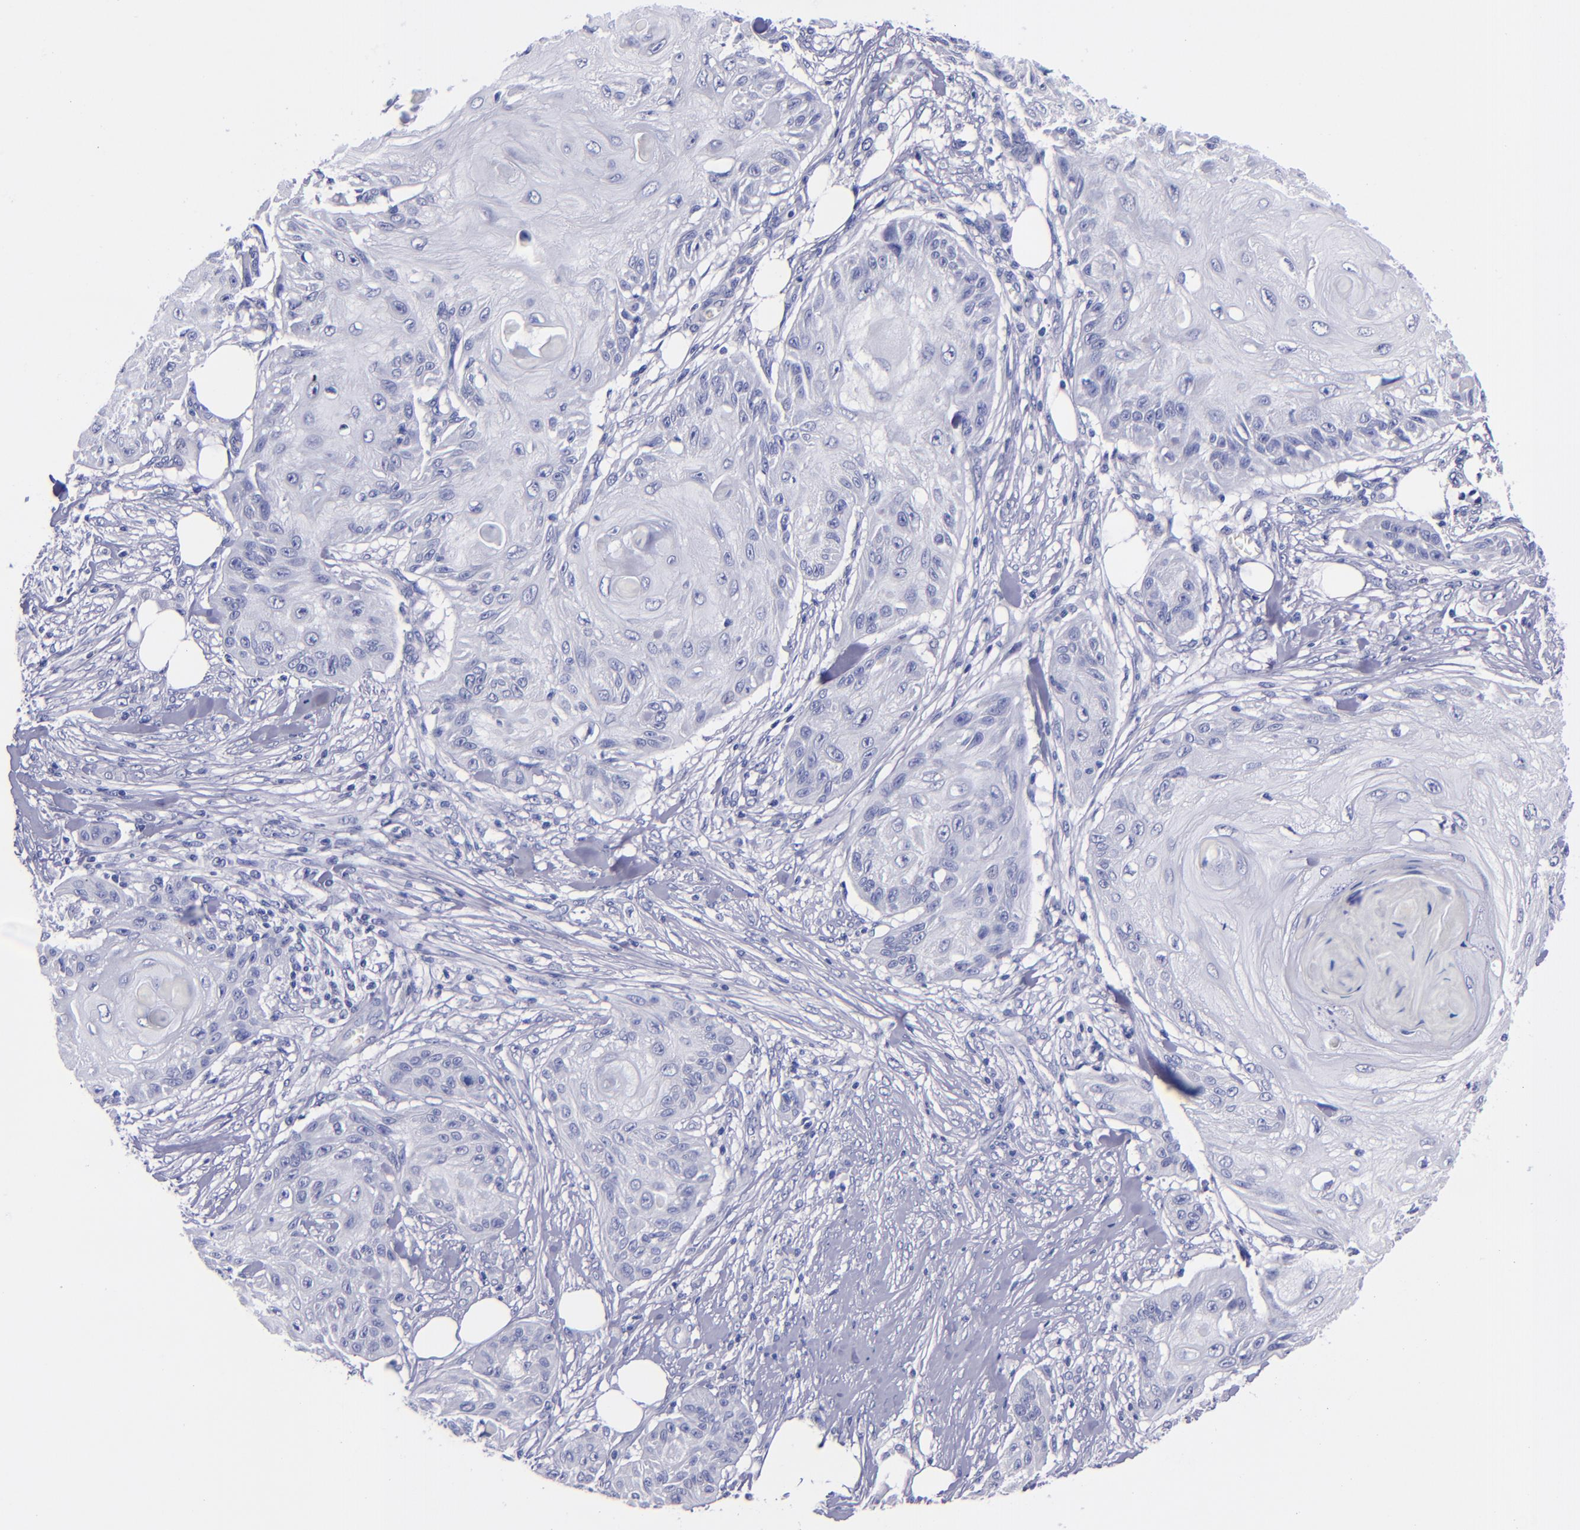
{"staining": {"intensity": "negative", "quantity": "none", "location": "none"}, "tissue": "skin cancer", "cell_type": "Tumor cells", "image_type": "cancer", "snomed": [{"axis": "morphology", "description": "Squamous cell carcinoma, NOS"}, {"axis": "topography", "description": "Skin"}], "caption": "The photomicrograph demonstrates no significant expression in tumor cells of skin cancer (squamous cell carcinoma). (DAB (3,3'-diaminobenzidine) immunohistochemistry (IHC) with hematoxylin counter stain).", "gene": "SV2A", "patient": {"sex": "female", "age": 88}}